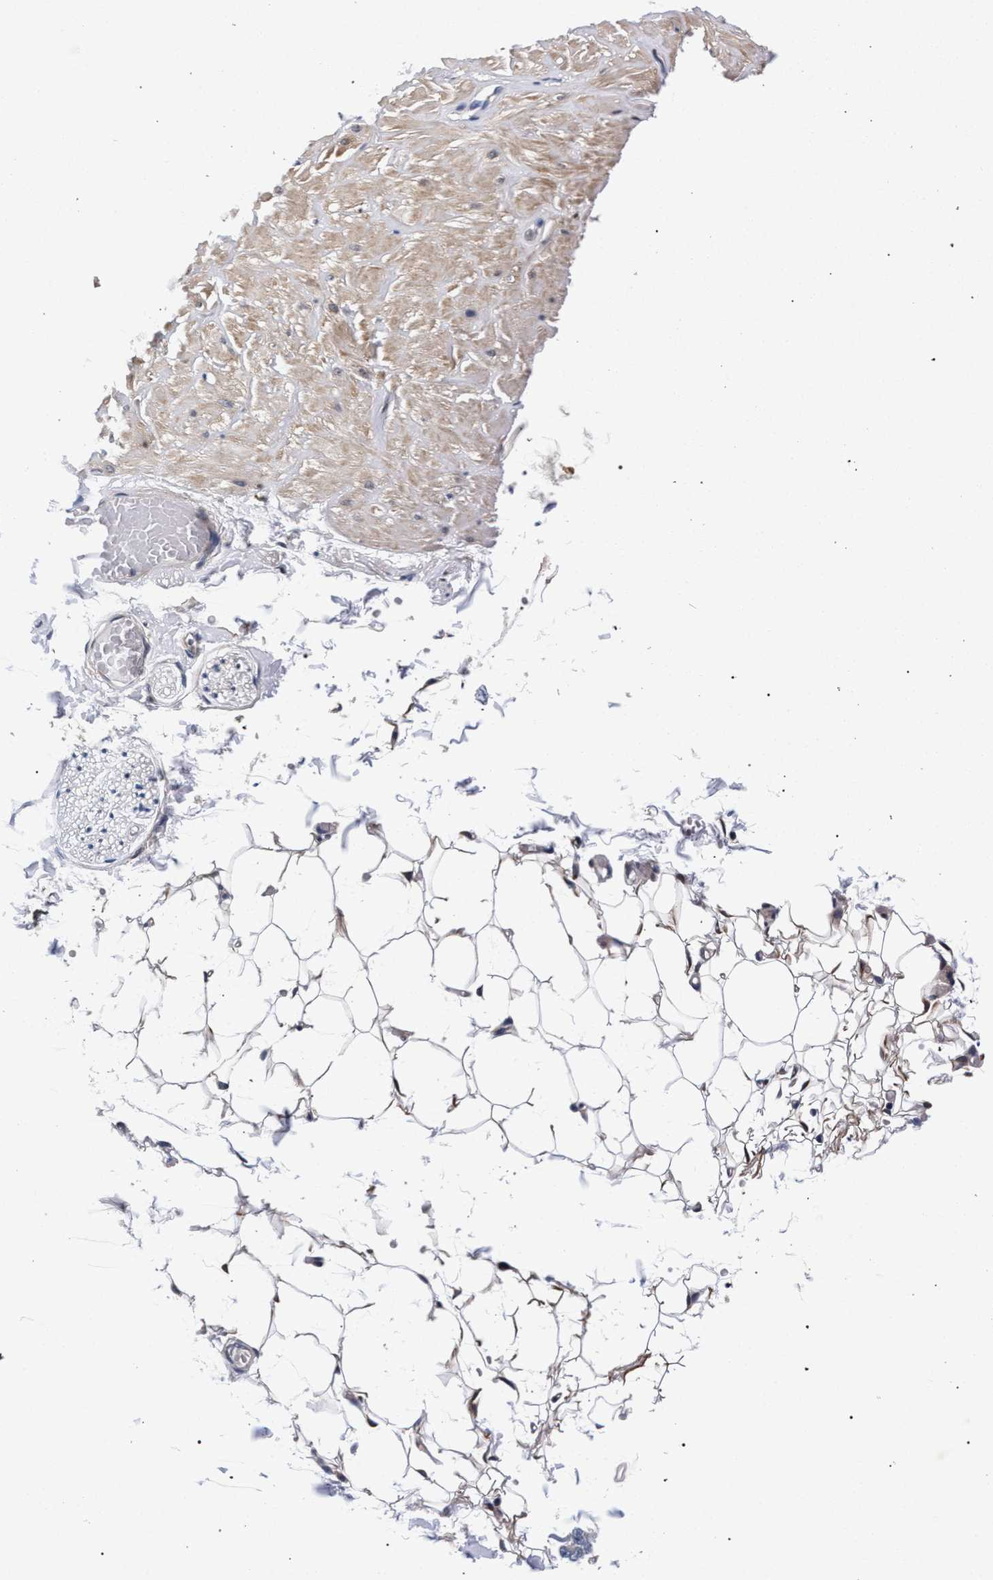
{"staining": {"intensity": "moderate", "quantity": "25%-75%", "location": "cytoplasmic/membranous"}, "tissue": "adipose tissue", "cell_type": "Adipocytes", "image_type": "normal", "snomed": [{"axis": "morphology", "description": "Normal tissue, NOS"}, {"axis": "topography", "description": "Adipose tissue"}, {"axis": "topography", "description": "Vascular tissue"}, {"axis": "topography", "description": "Peripheral nerve tissue"}], "caption": "Approximately 25%-75% of adipocytes in benign adipose tissue show moderate cytoplasmic/membranous protein expression as visualized by brown immunohistochemical staining.", "gene": "ZNF462", "patient": {"sex": "male", "age": 25}}